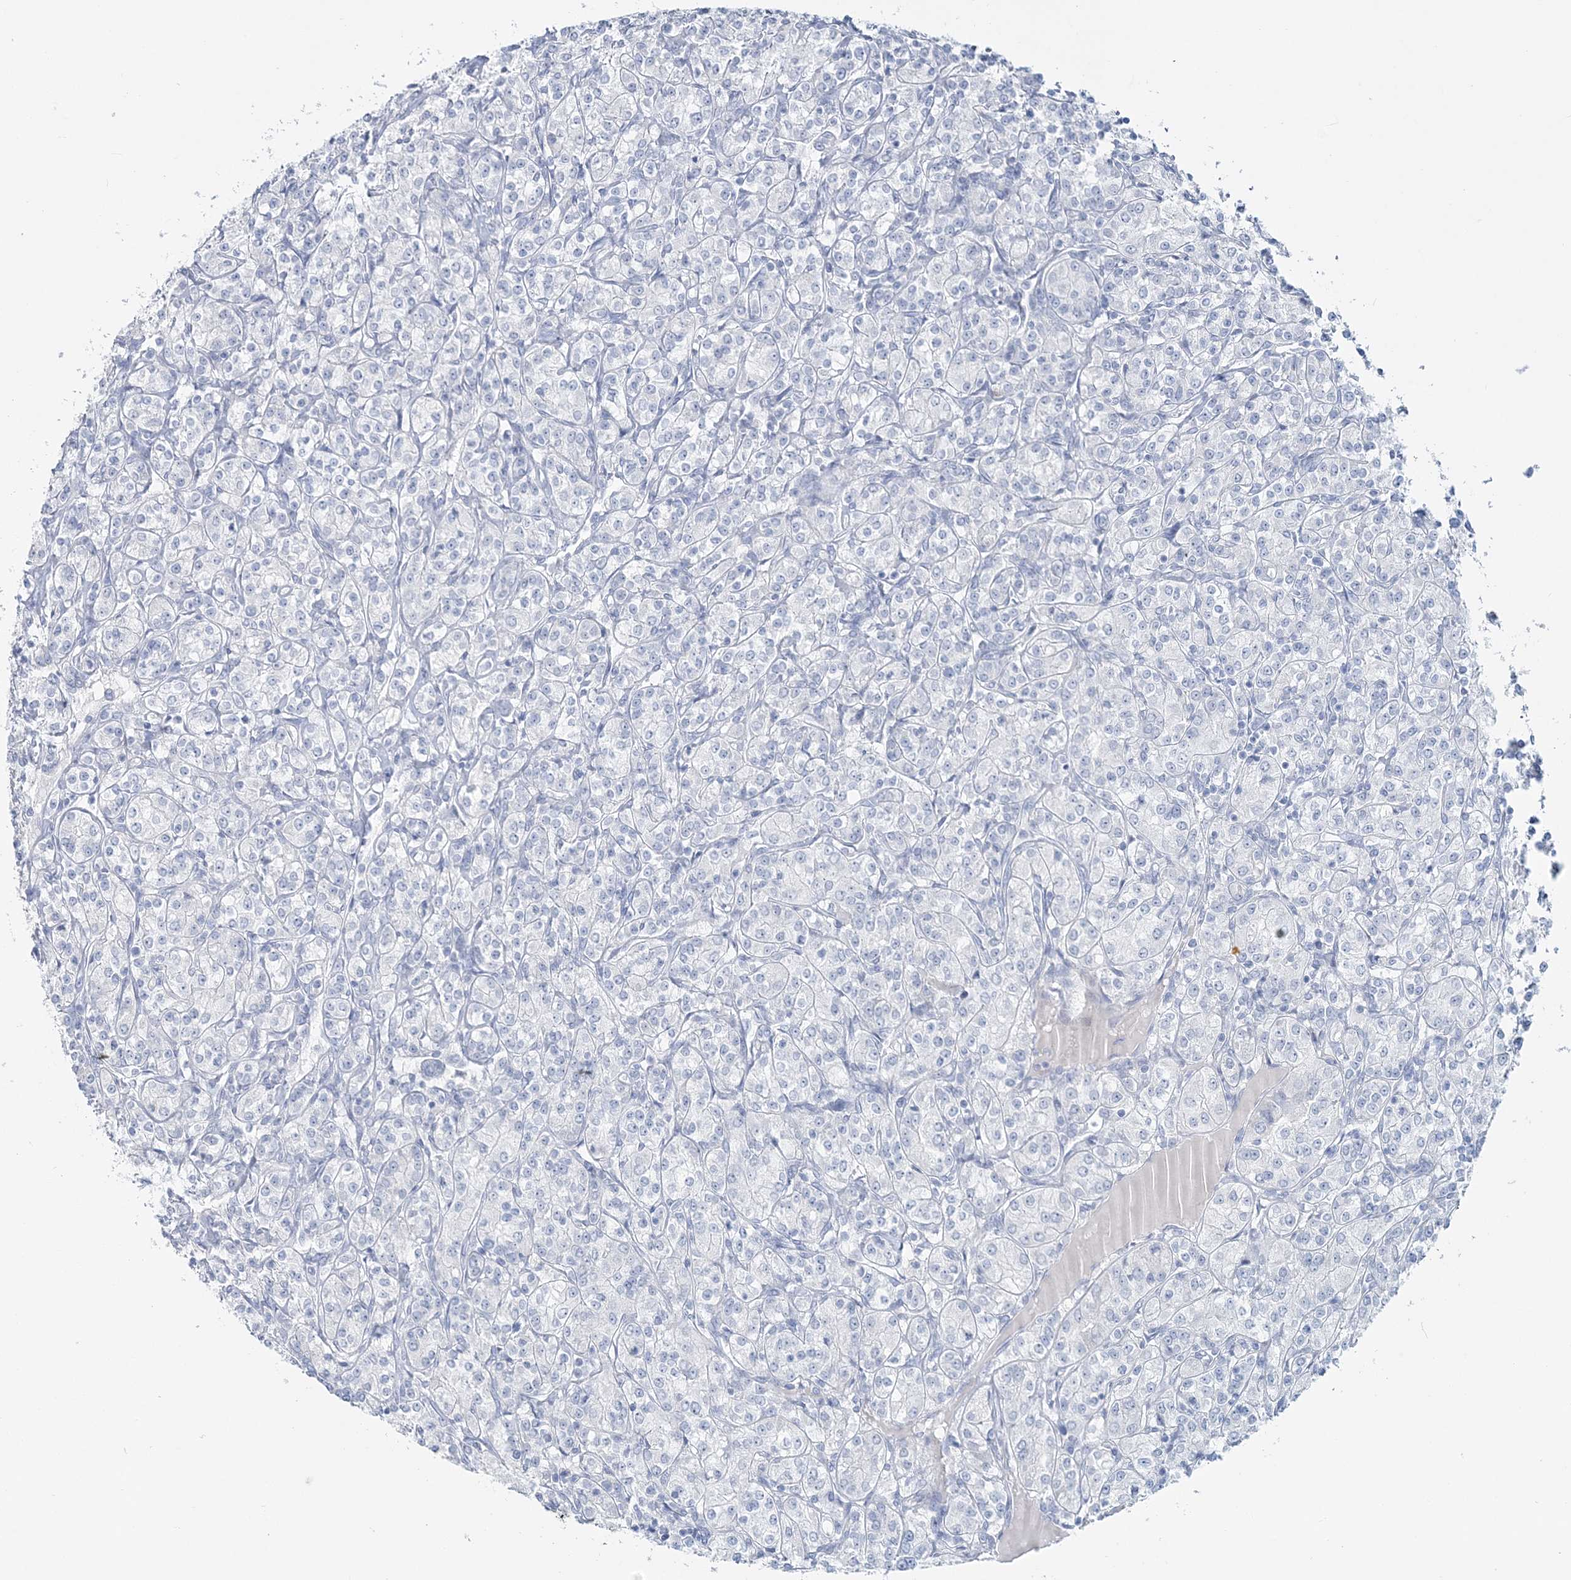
{"staining": {"intensity": "negative", "quantity": "none", "location": "none"}, "tissue": "renal cancer", "cell_type": "Tumor cells", "image_type": "cancer", "snomed": [{"axis": "morphology", "description": "Adenocarcinoma, NOS"}, {"axis": "topography", "description": "Kidney"}], "caption": "An IHC image of renal cancer is shown. There is no staining in tumor cells of renal cancer.", "gene": "CYP3A4", "patient": {"sex": "male", "age": 77}}